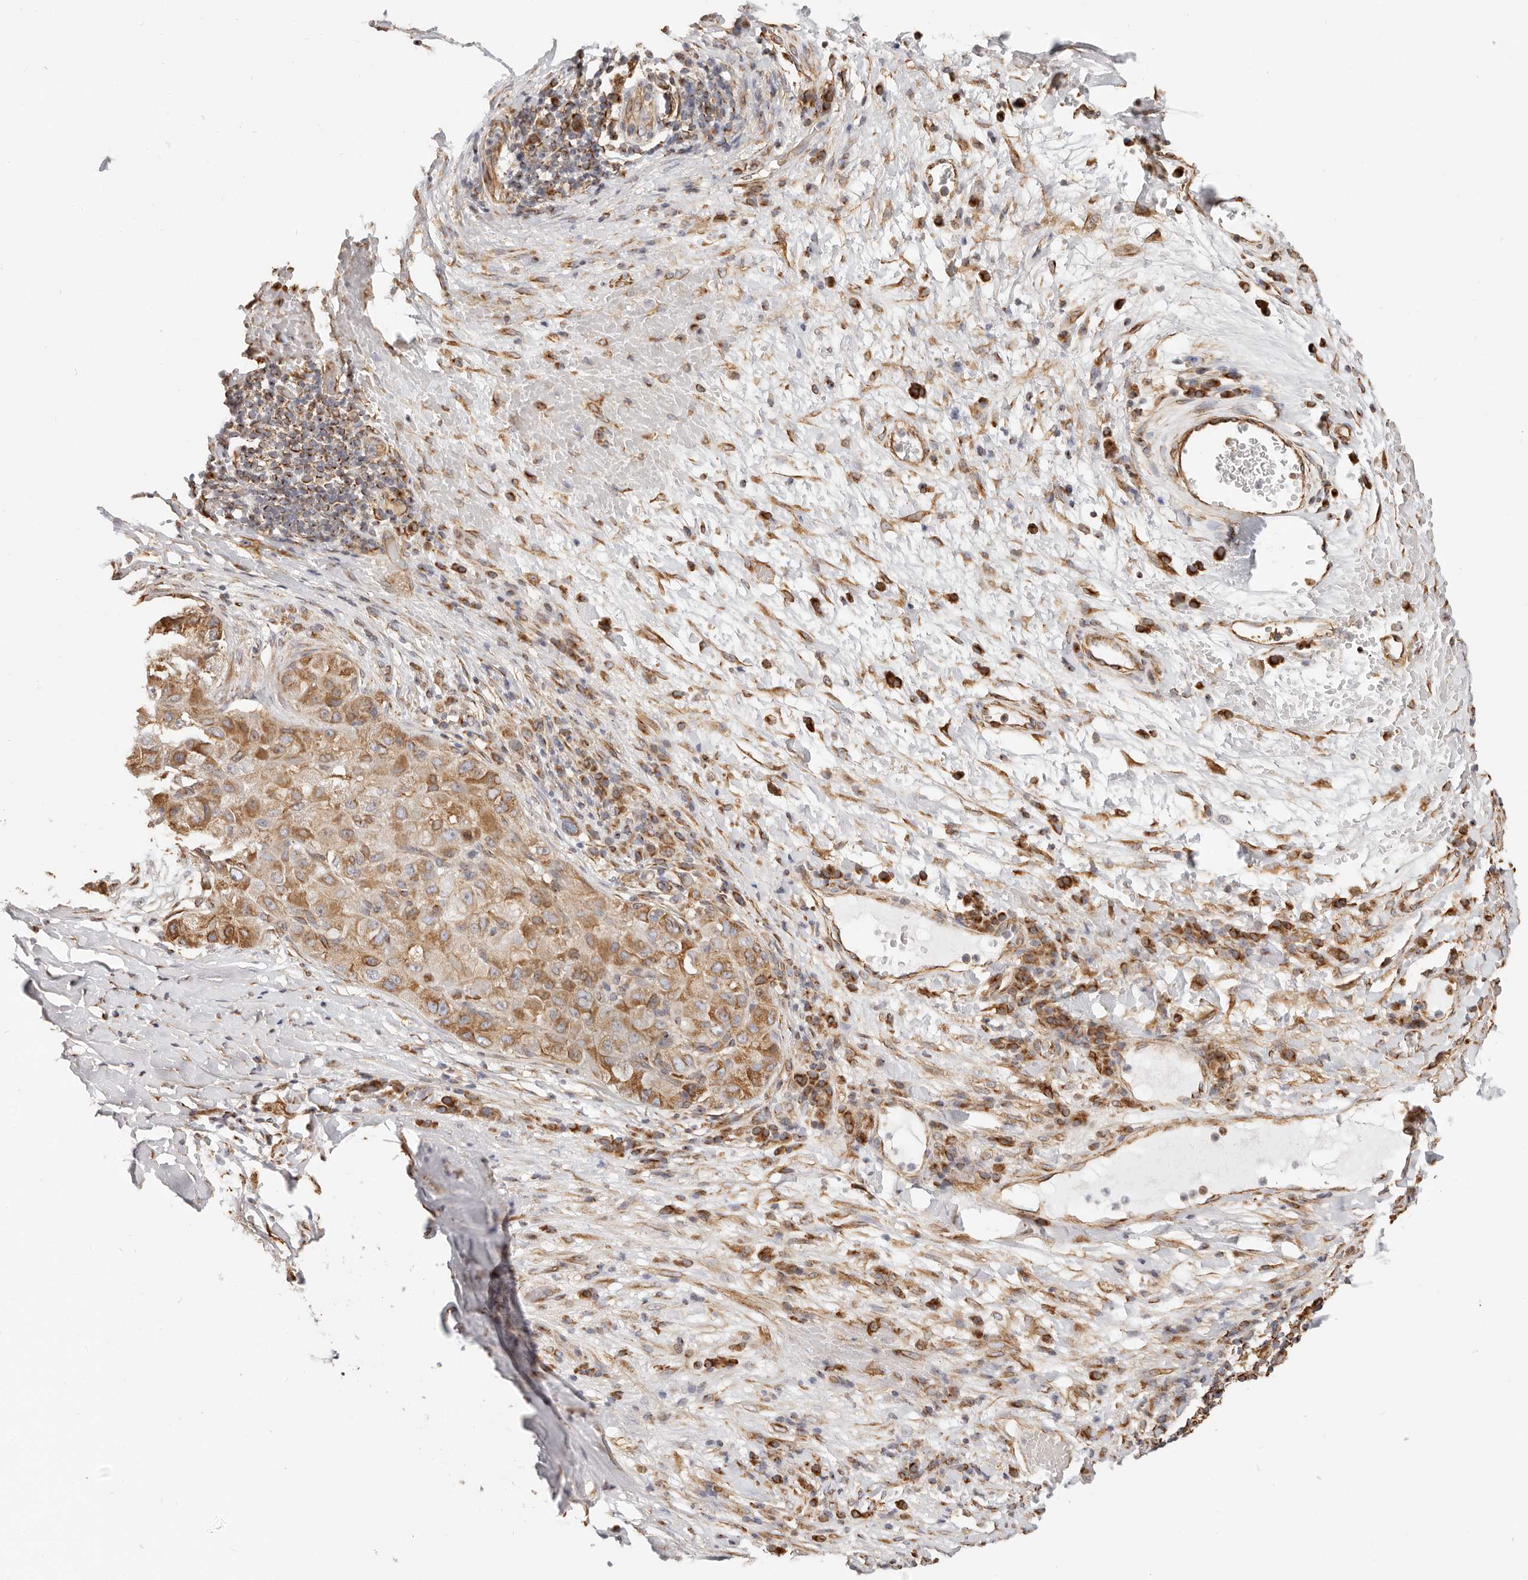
{"staining": {"intensity": "moderate", "quantity": ">75%", "location": "cytoplasmic/membranous"}, "tissue": "liver cancer", "cell_type": "Tumor cells", "image_type": "cancer", "snomed": [{"axis": "morphology", "description": "Carcinoma, Hepatocellular, NOS"}, {"axis": "topography", "description": "Liver"}], "caption": "Immunohistochemical staining of human liver cancer demonstrates medium levels of moderate cytoplasmic/membranous protein expression in about >75% of tumor cells.", "gene": "DTNBP1", "patient": {"sex": "male", "age": 80}}